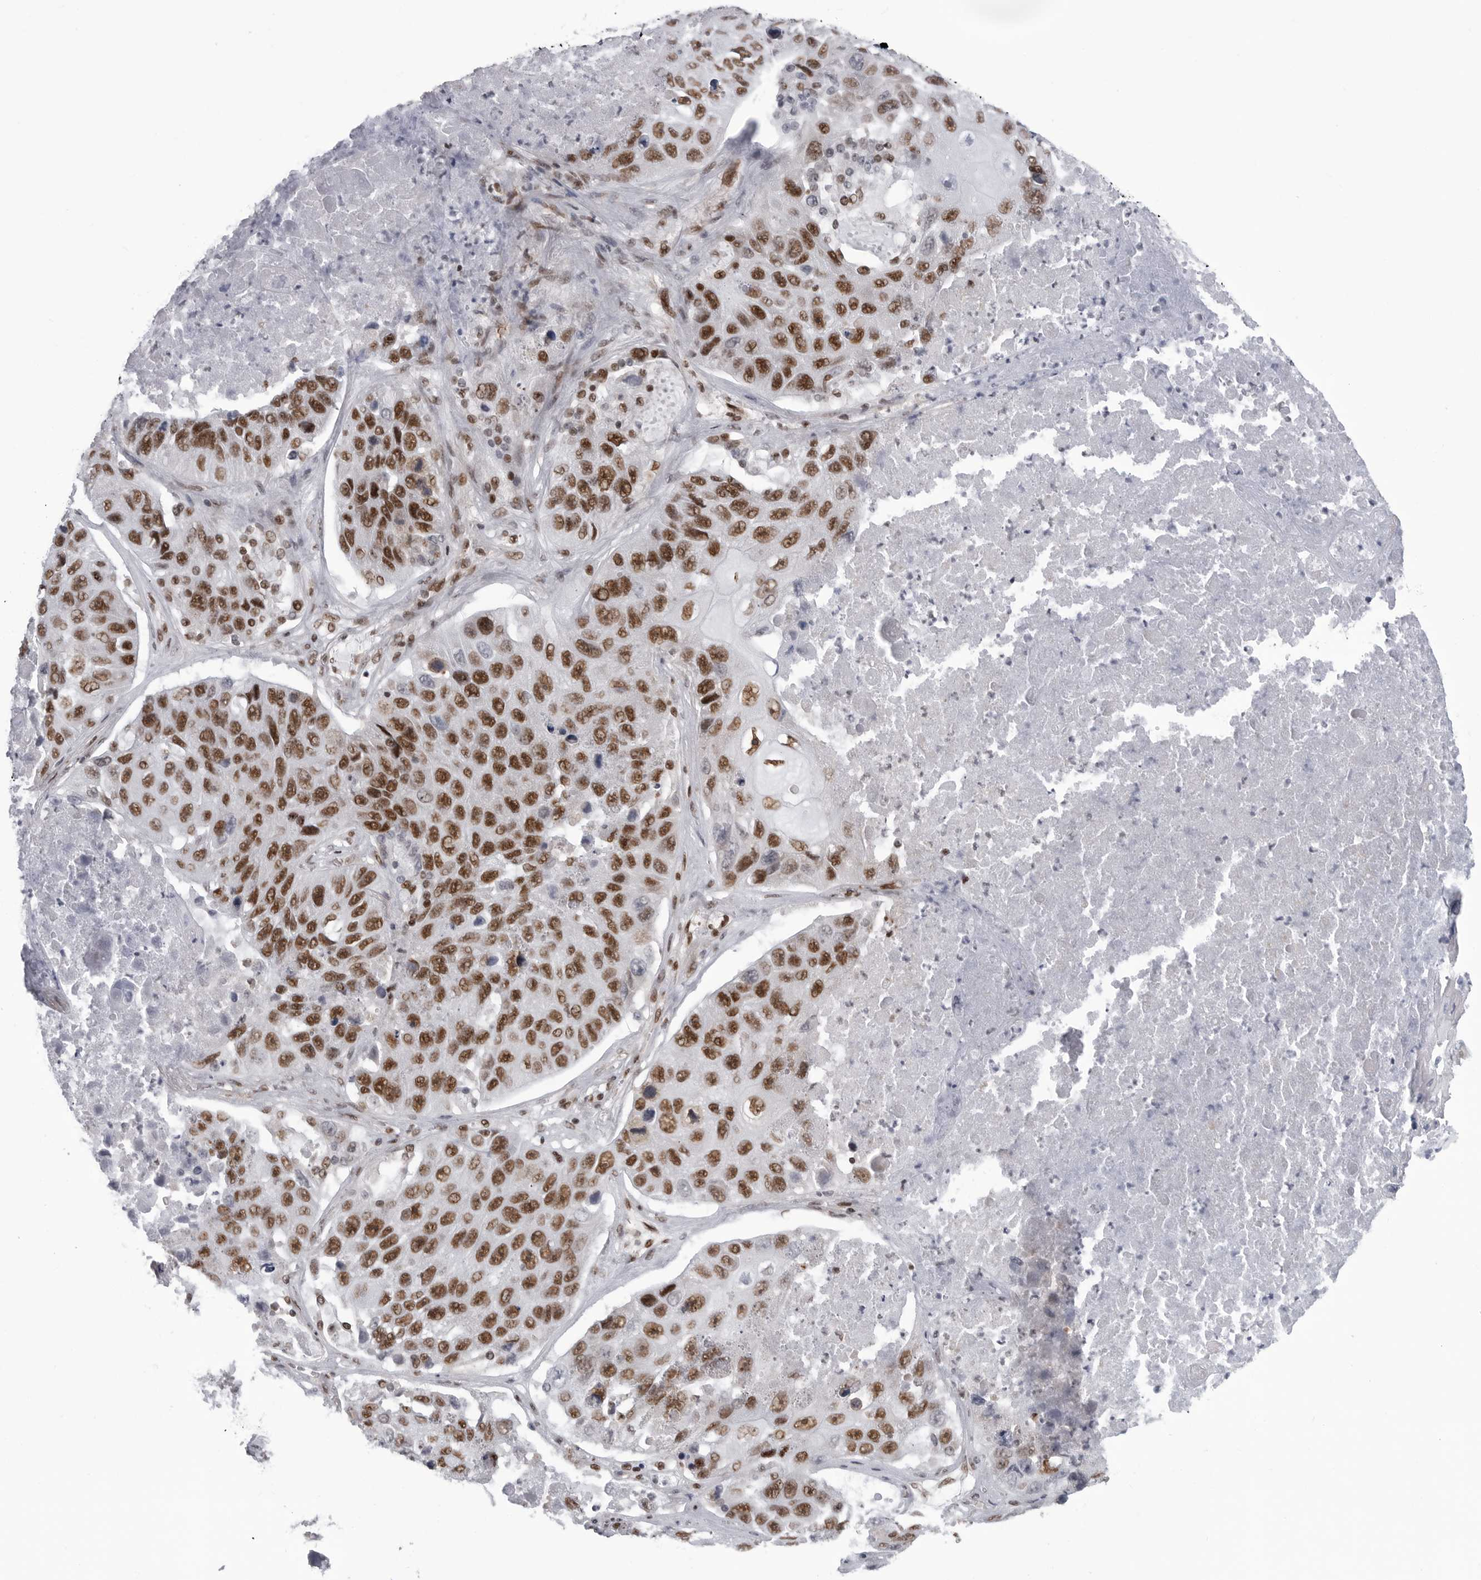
{"staining": {"intensity": "strong", "quantity": ">75%", "location": "nuclear"}, "tissue": "lung cancer", "cell_type": "Tumor cells", "image_type": "cancer", "snomed": [{"axis": "morphology", "description": "Squamous cell carcinoma, NOS"}, {"axis": "topography", "description": "Lung"}], "caption": "Immunohistochemical staining of human lung squamous cell carcinoma shows high levels of strong nuclear expression in approximately >75% of tumor cells.", "gene": "RNF26", "patient": {"sex": "male", "age": 61}}